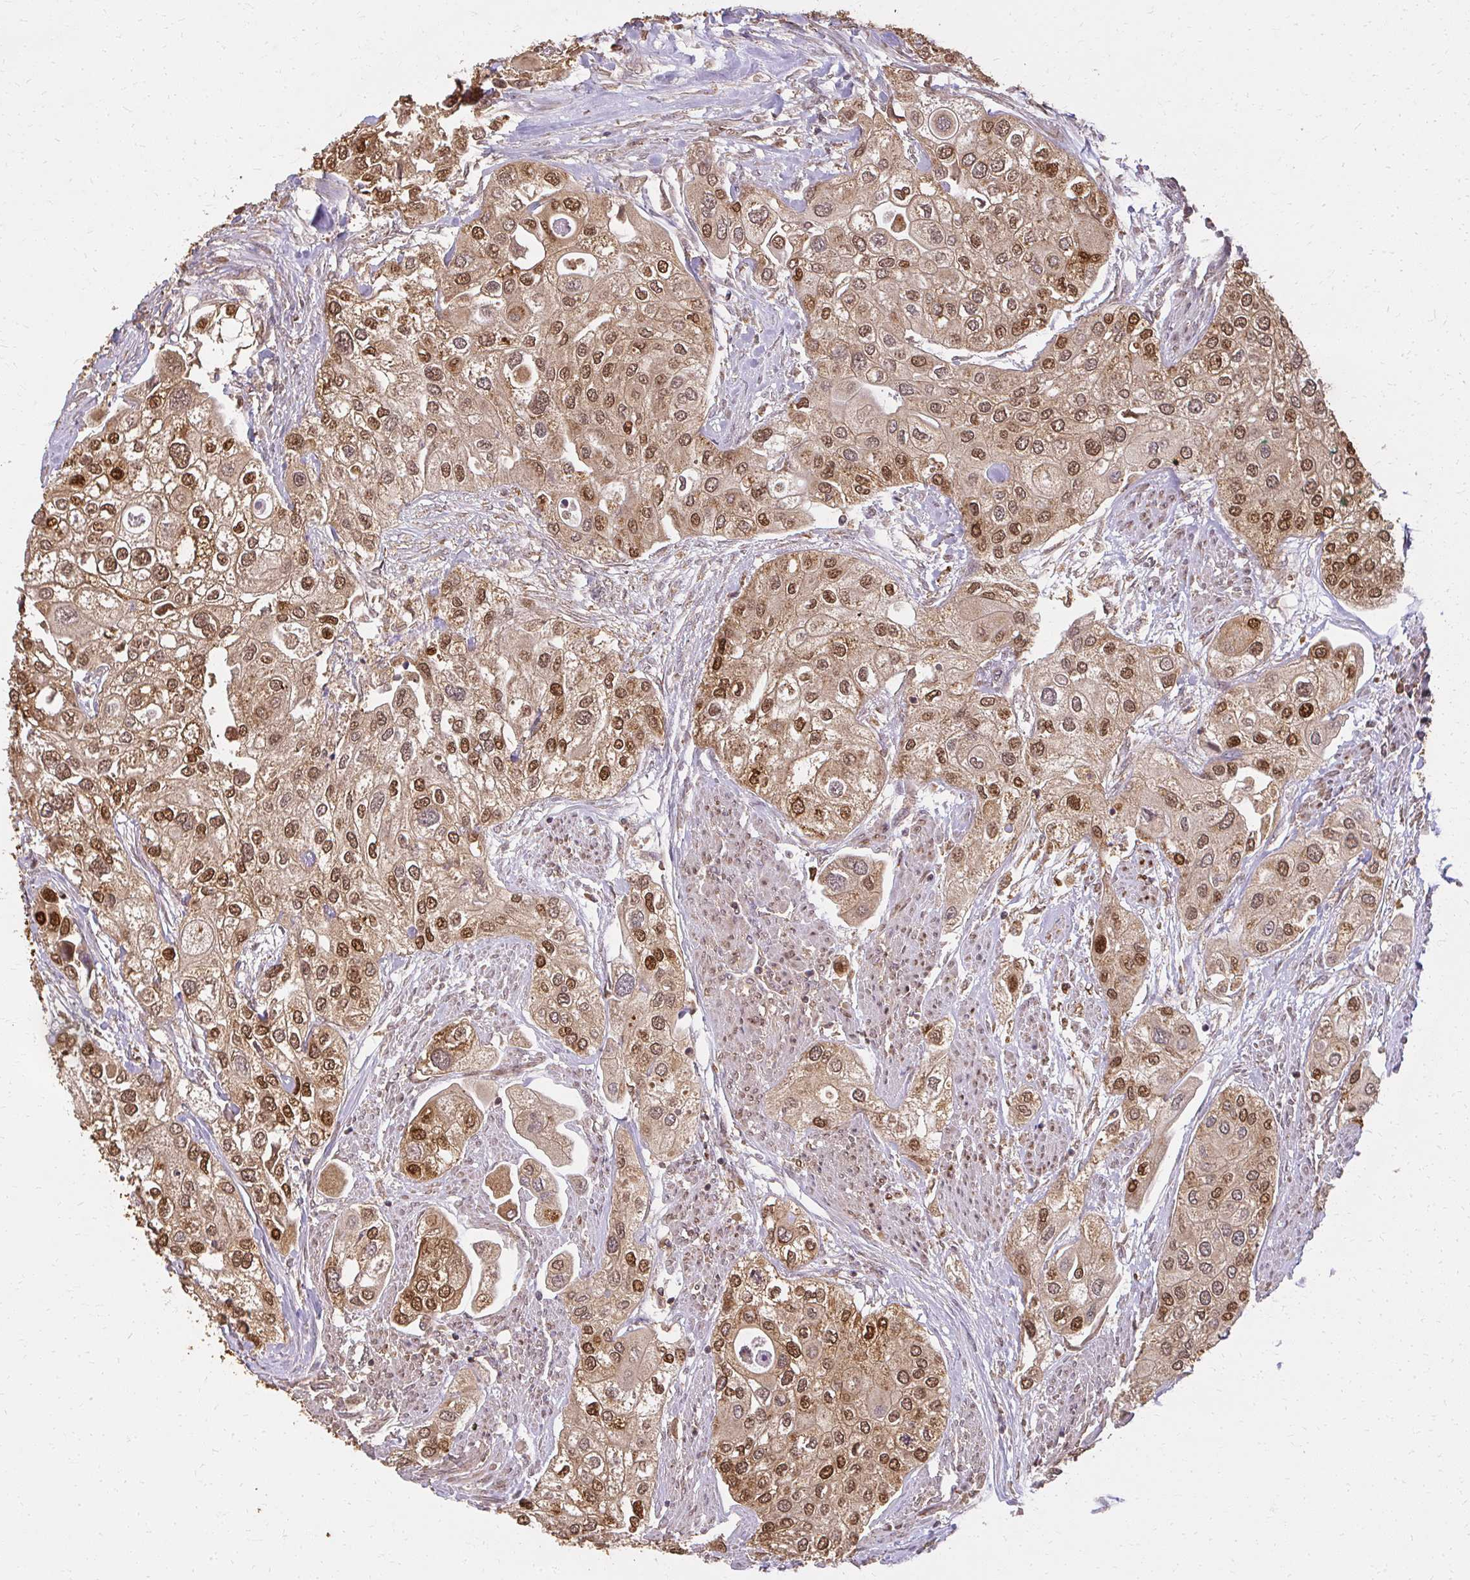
{"staining": {"intensity": "moderate", "quantity": ">75%", "location": "cytoplasmic/membranous,nuclear"}, "tissue": "urothelial cancer", "cell_type": "Tumor cells", "image_type": "cancer", "snomed": [{"axis": "morphology", "description": "Urothelial carcinoma, High grade"}, {"axis": "topography", "description": "Urinary bladder"}], "caption": "Human urothelial carcinoma (high-grade) stained with a protein marker demonstrates moderate staining in tumor cells.", "gene": "LARS2", "patient": {"sex": "male", "age": 64}}